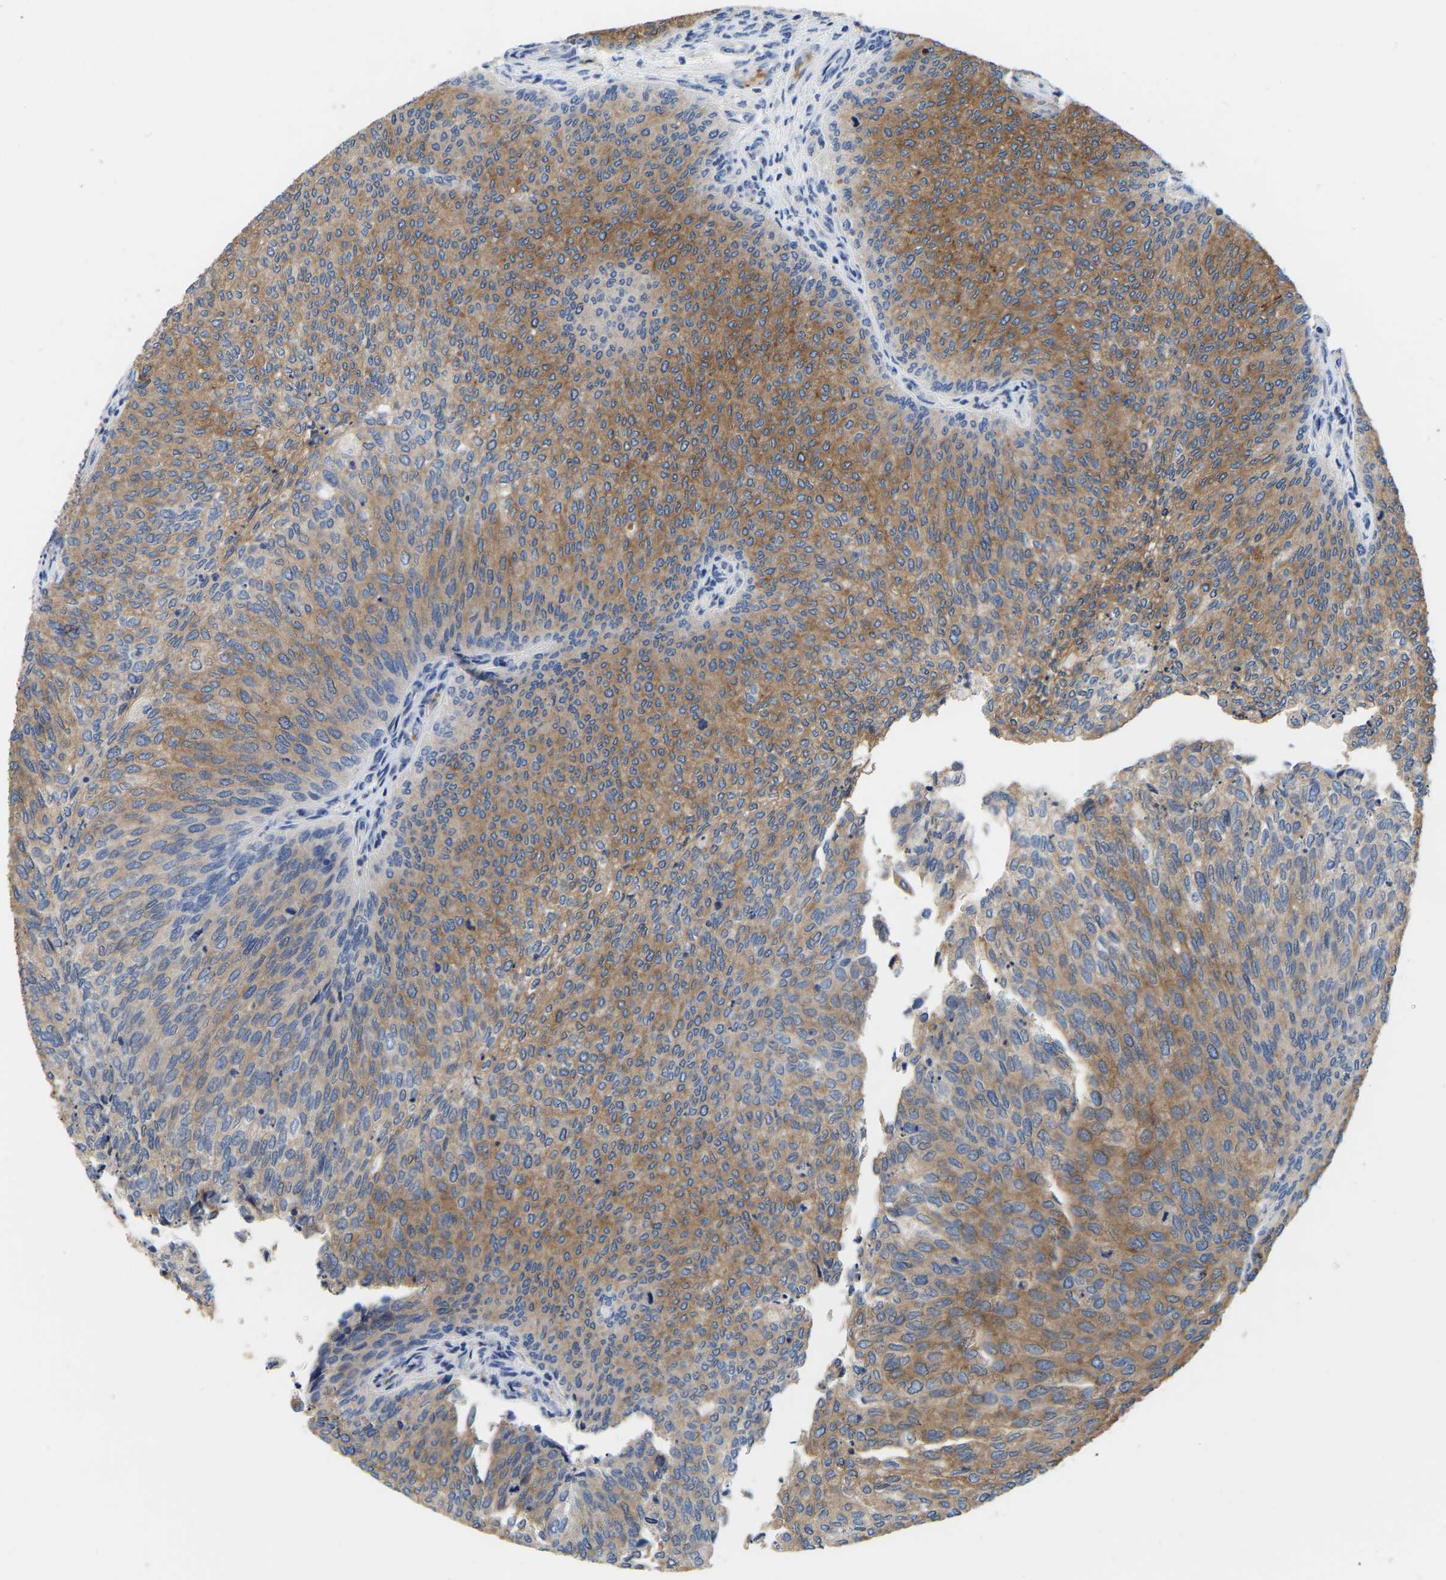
{"staining": {"intensity": "moderate", "quantity": ">75%", "location": "cytoplasmic/membranous"}, "tissue": "urothelial cancer", "cell_type": "Tumor cells", "image_type": "cancer", "snomed": [{"axis": "morphology", "description": "Urothelial carcinoma, Low grade"}, {"axis": "topography", "description": "Urinary bladder"}], "caption": "Immunohistochemical staining of low-grade urothelial carcinoma displays moderate cytoplasmic/membranous protein expression in about >75% of tumor cells. (DAB (3,3'-diaminobenzidine) IHC, brown staining for protein, blue staining for nuclei).", "gene": "RAB27B", "patient": {"sex": "female", "age": 79}}